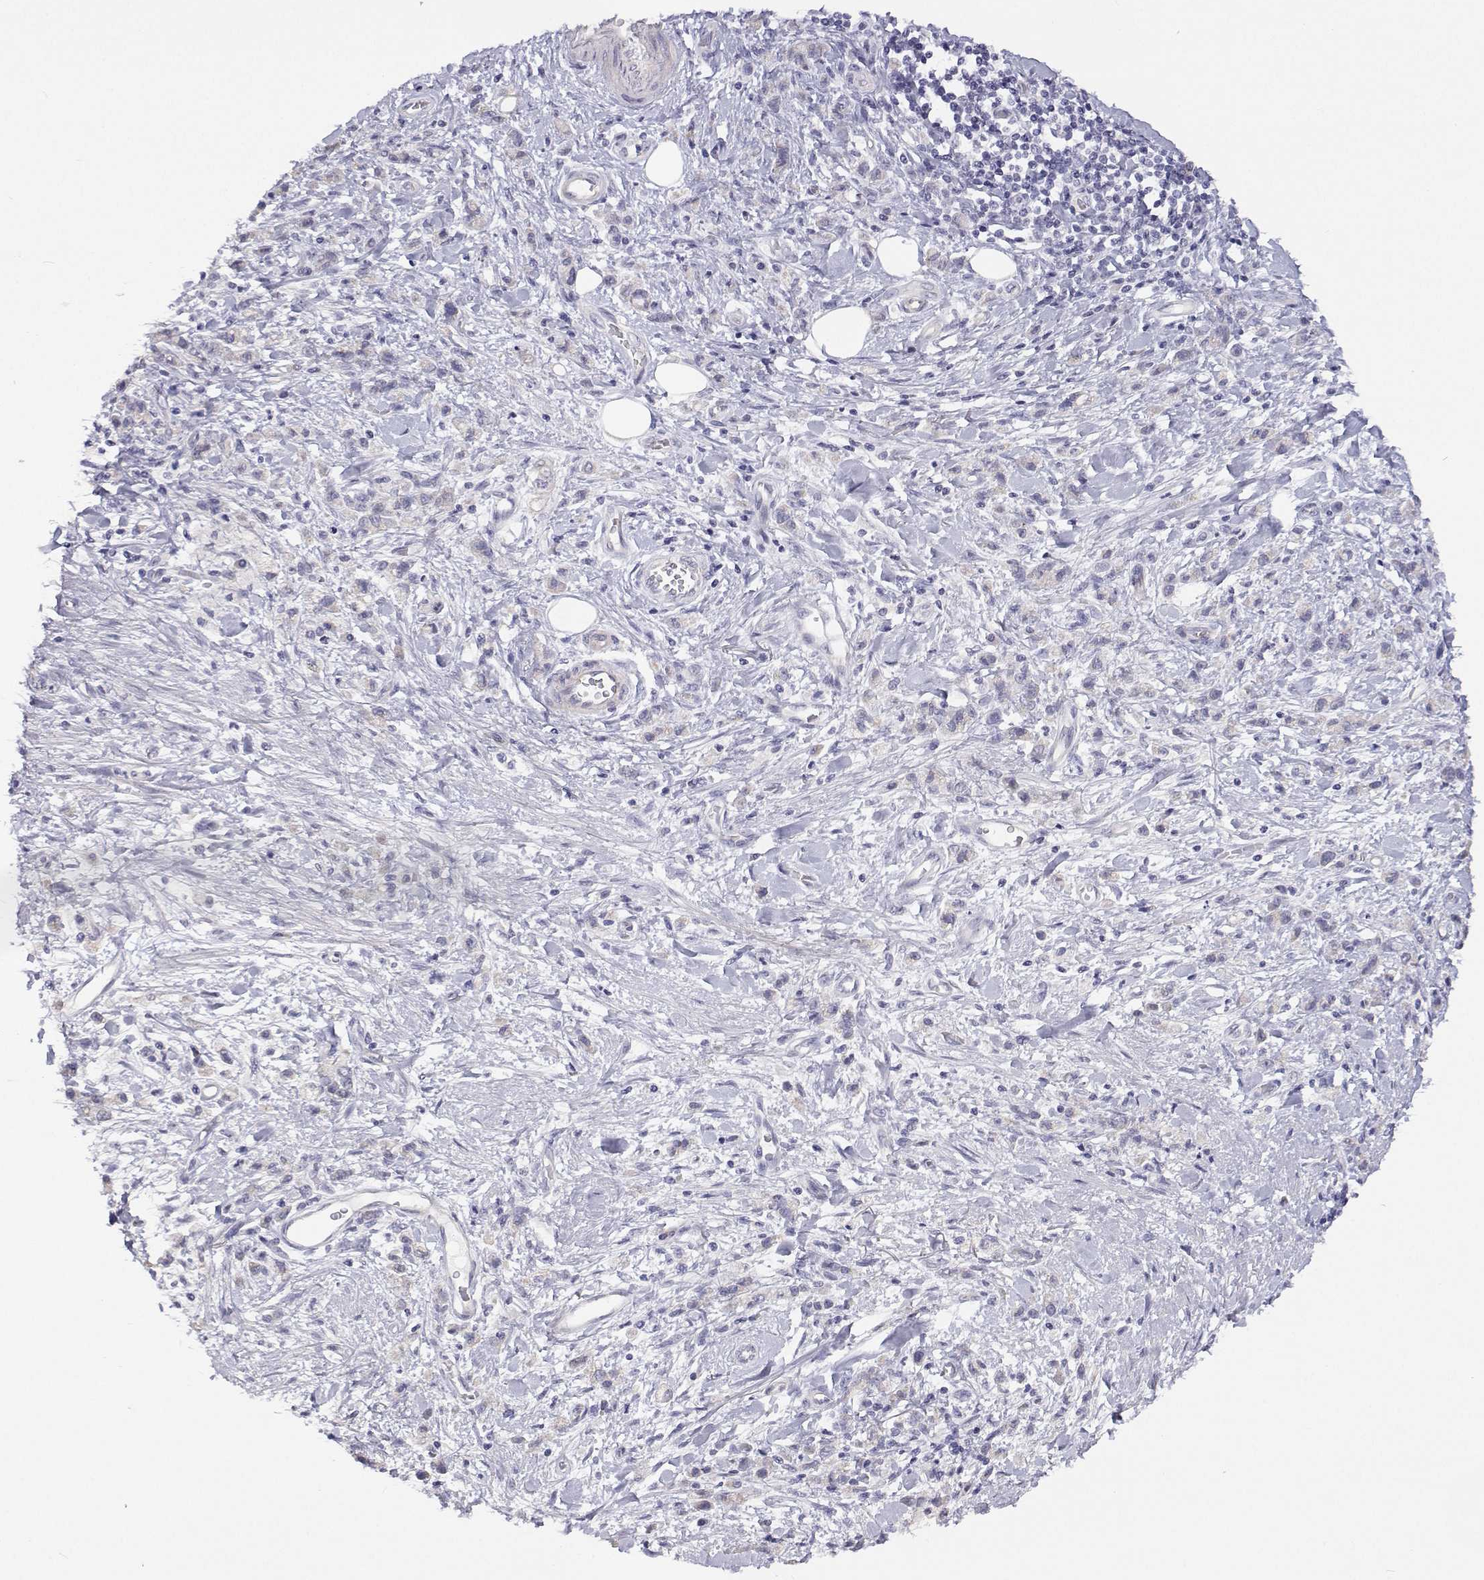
{"staining": {"intensity": "negative", "quantity": "none", "location": "none"}, "tissue": "stomach cancer", "cell_type": "Tumor cells", "image_type": "cancer", "snomed": [{"axis": "morphology", "description": "Adenocarcinoma, NOS"}, {"axis": "topography", "description": "Stomach"}], "caption": "Immunohistochemistry of human stomach cancer demonstrates no positivity in tumor cells.", "gene": "ANKRD65", "patient": {"sex": "male", "age": 77}}